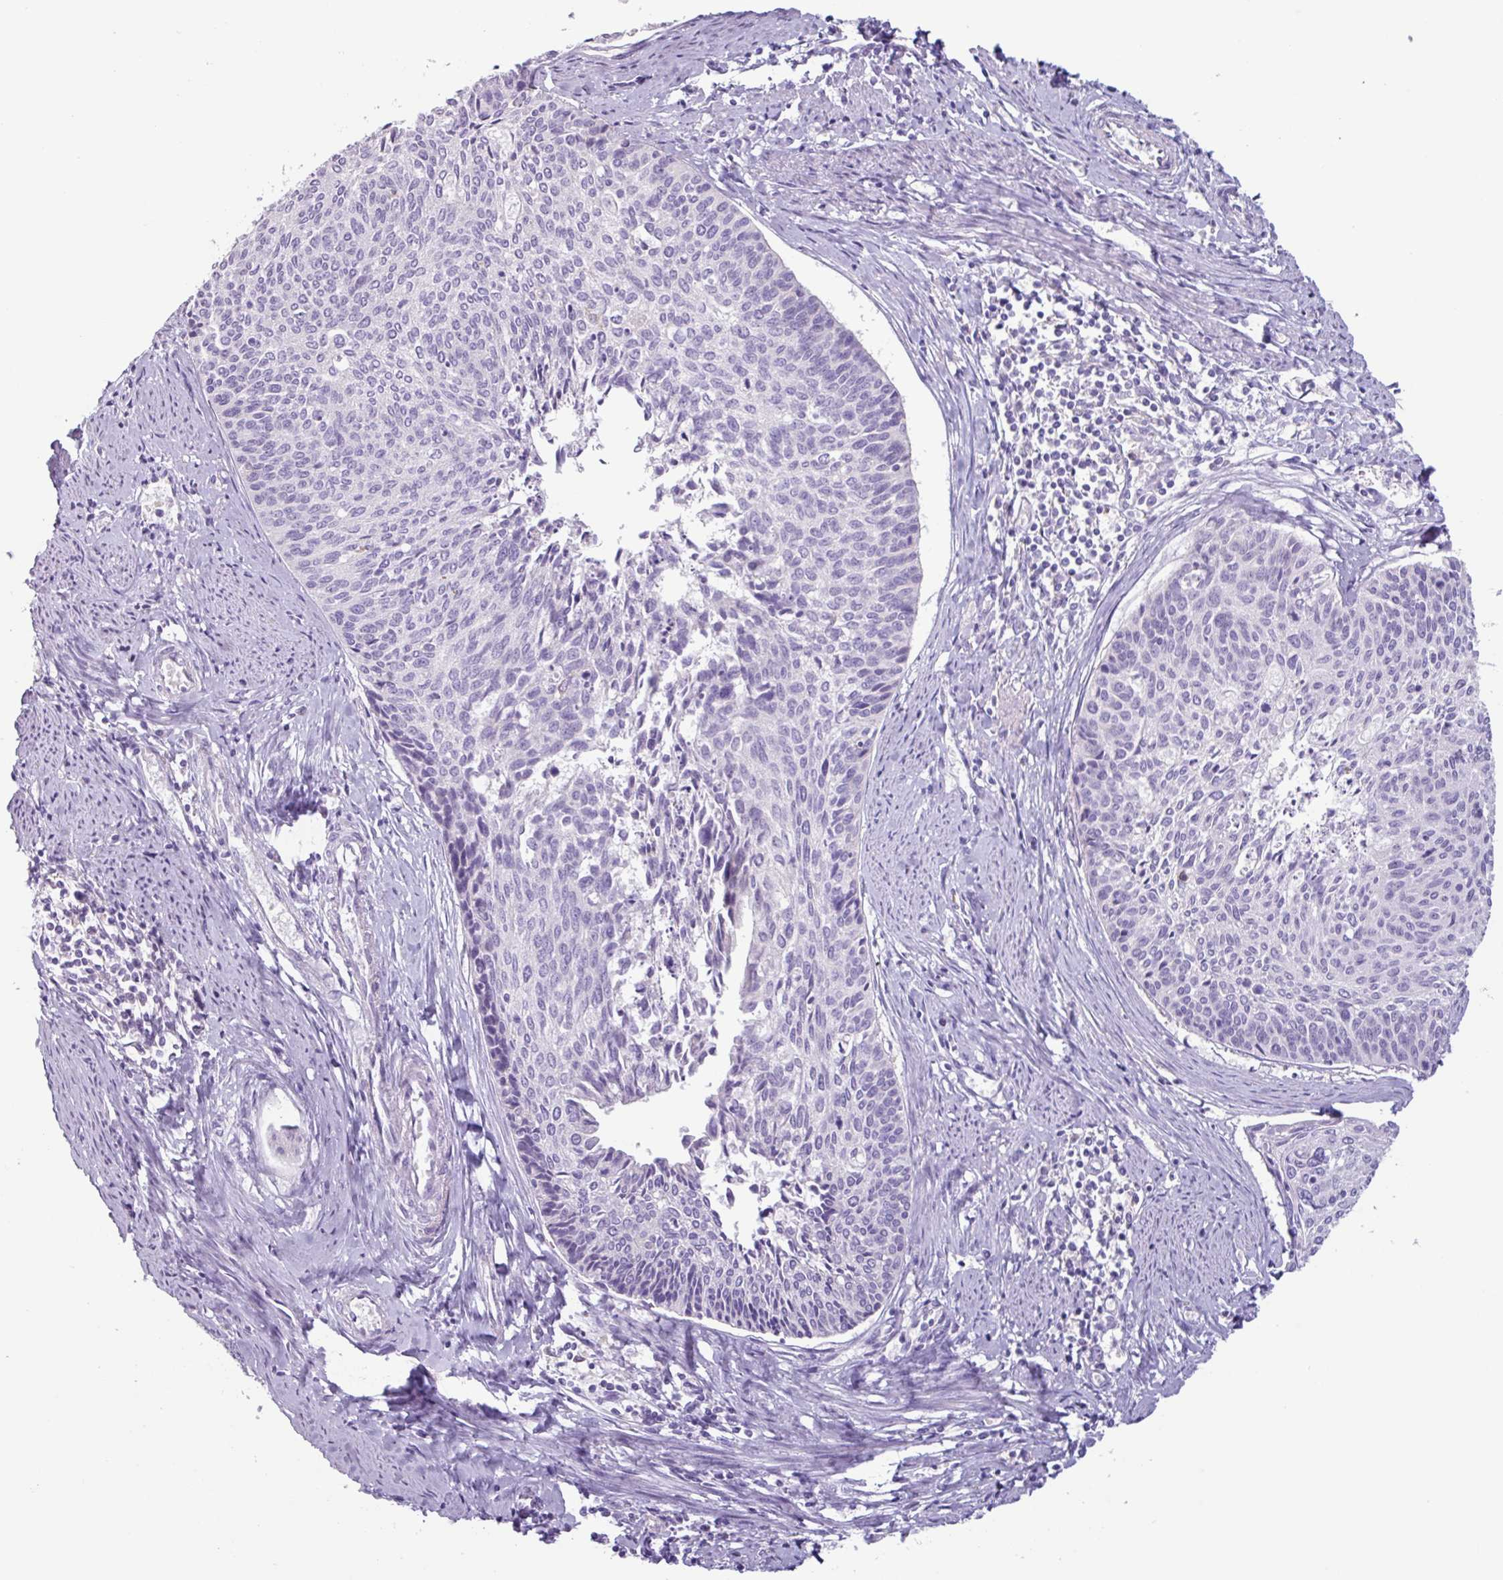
{"staining": {"intensity": "negative", "quantity": "none", "location": "none"}, "tissue": "cervical cancer", "cell_type": "Tumor cells", "image_type": "cancer", "snomed": [{"axis": "morphology", "description": "Squamous cell carcinoma, NOS"}, {"axis": "topography", "description": "Cervix"}], "caption": "This is an immunohistochemistry histopathology image of human squamous cell carcinoma (cervical). There is no expression in tumor cells.", "gene": "ADGRE1", "patient": {"sex": "female", "age": 55}}